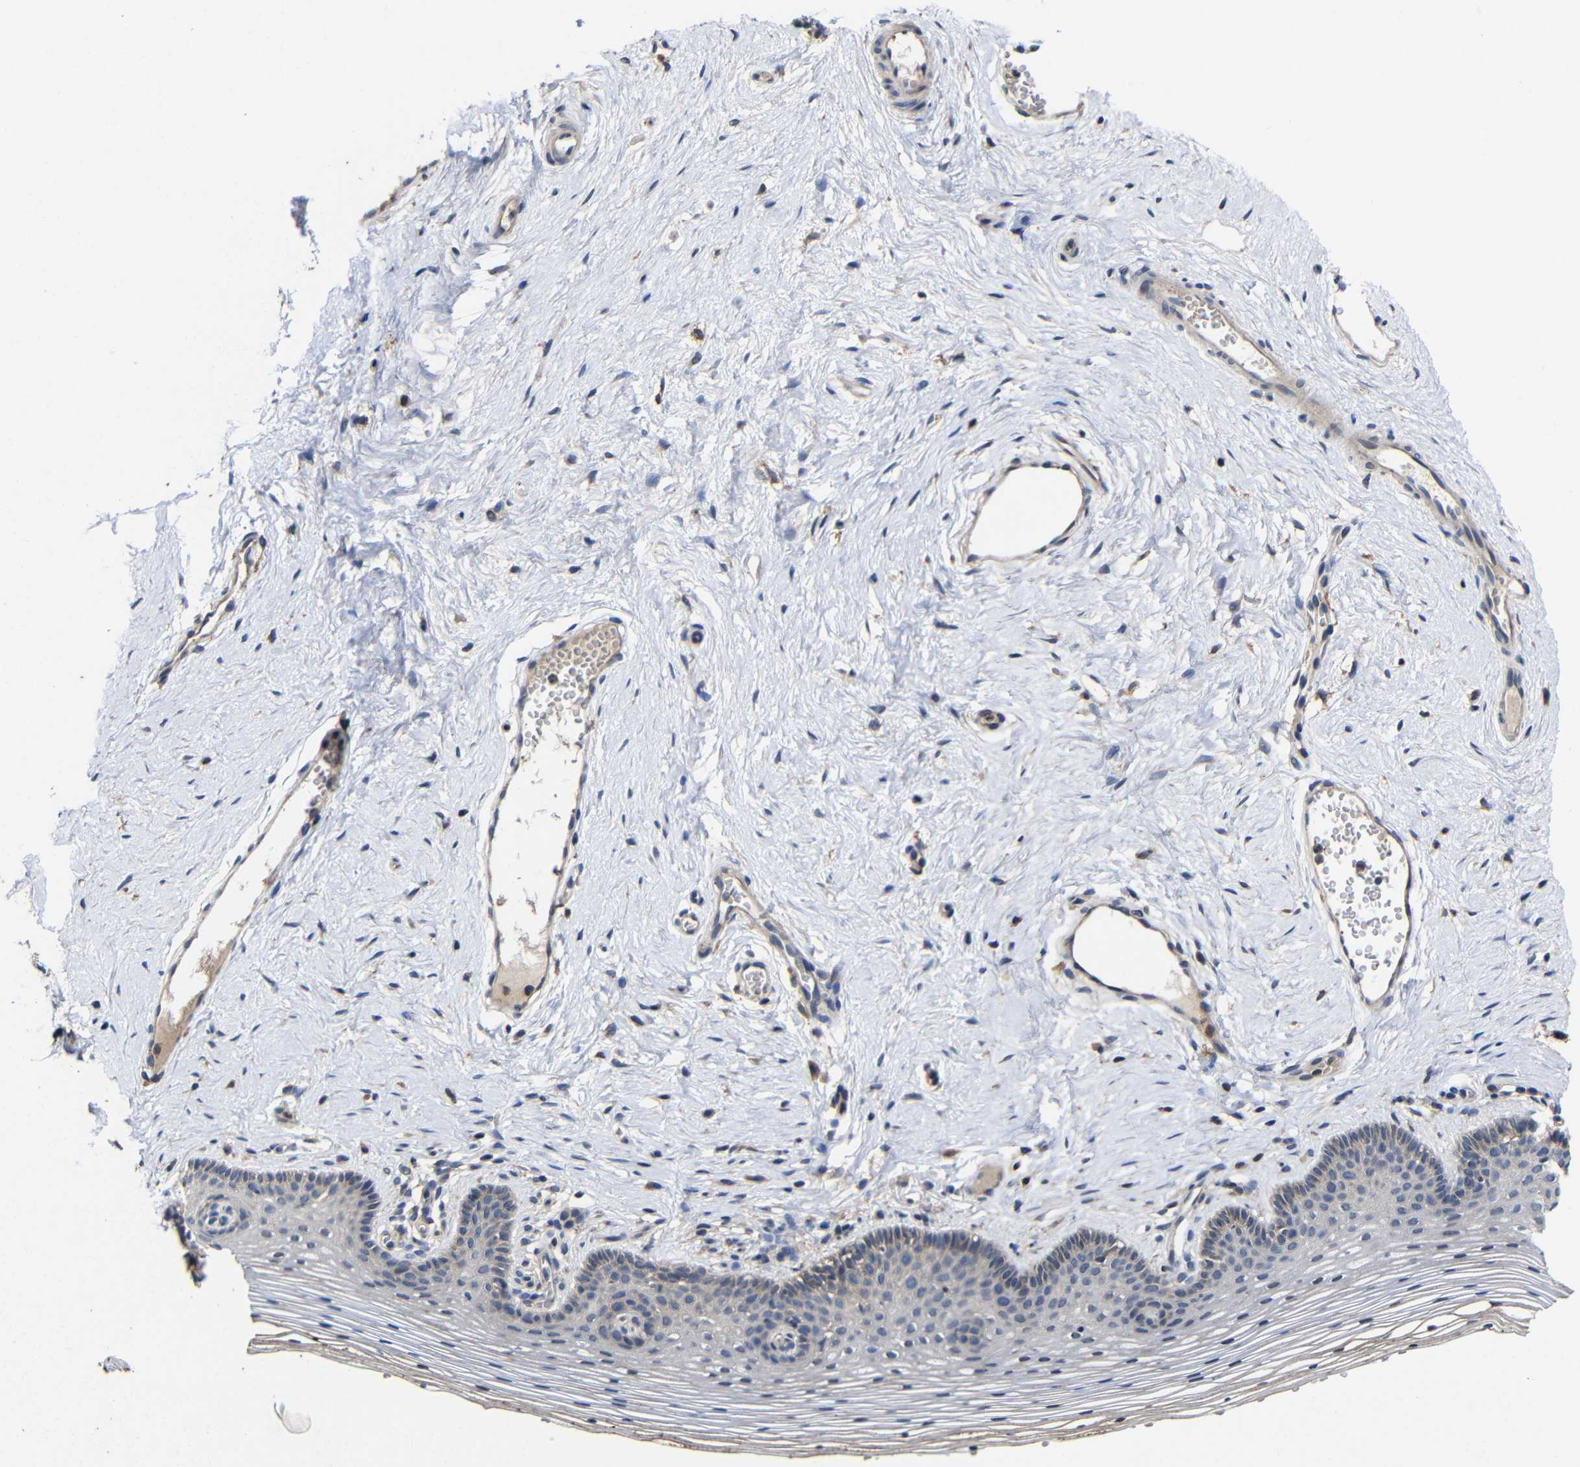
{"staining": {"intensity": "weak", "quantity": "<25%", "location": "cytoplasmic/membranous"}, "tissue": "vagina", "cell_type": "Squamous epithelial cells", "image_type": "normal", "snomed": [{"axis": "morphology", "description": "Normal tissue, NOS"}, {"axis": "topography", "description": "Vagina"}], "caption": "This is a histopathology image of immunohistochemistry (IHC) staining of normal vagina, which shows no positivity in squamous epithelial cells. Nuclei are stained in blue.", "gene": "LPAR5", "patient": {"sex": "female", "age": 32}}